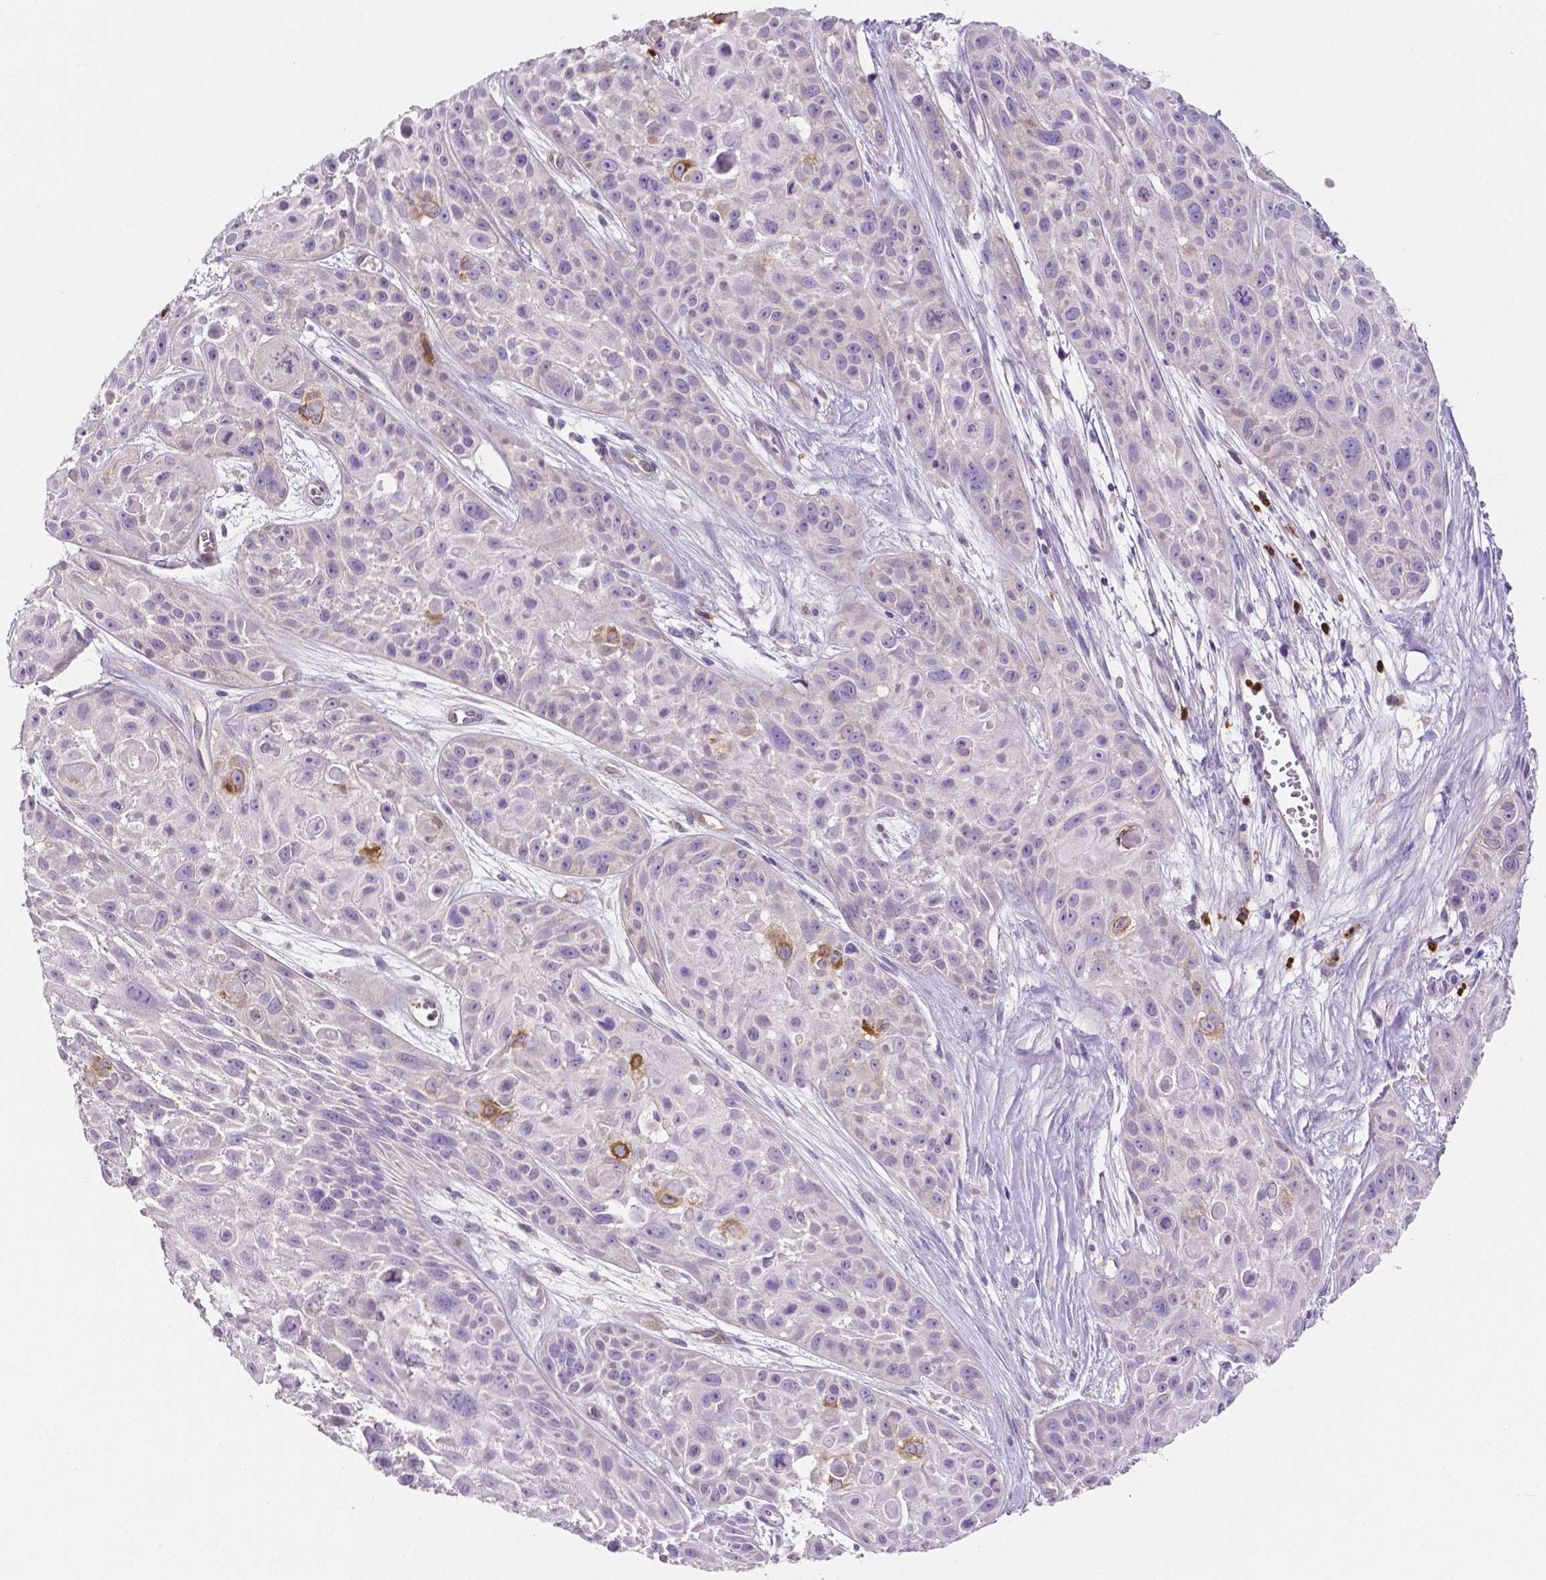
{"staining": {"intensity": "moderate", "quantity": "<25%", "location": "cytoplasmic/membranous"}, "tissue": "skin cancer", "cell_type": "Tumor cells", "image_type": "cancer", "snomed": [{"axis": "morphology", "description": "Squamous cell carcinoma, NOS"}, {"axis": "topography", "description": "Skin"}, {"axis": "topography", "description": "Anal"}], "caption": "A histopathology image of skin squamous cell carcinoma stained for a protein shows moderate cytoplasmic/membranous brown staining in tumor cells.", "gene": "MMP9", "patient": {"sex": "female", "age": 75}}